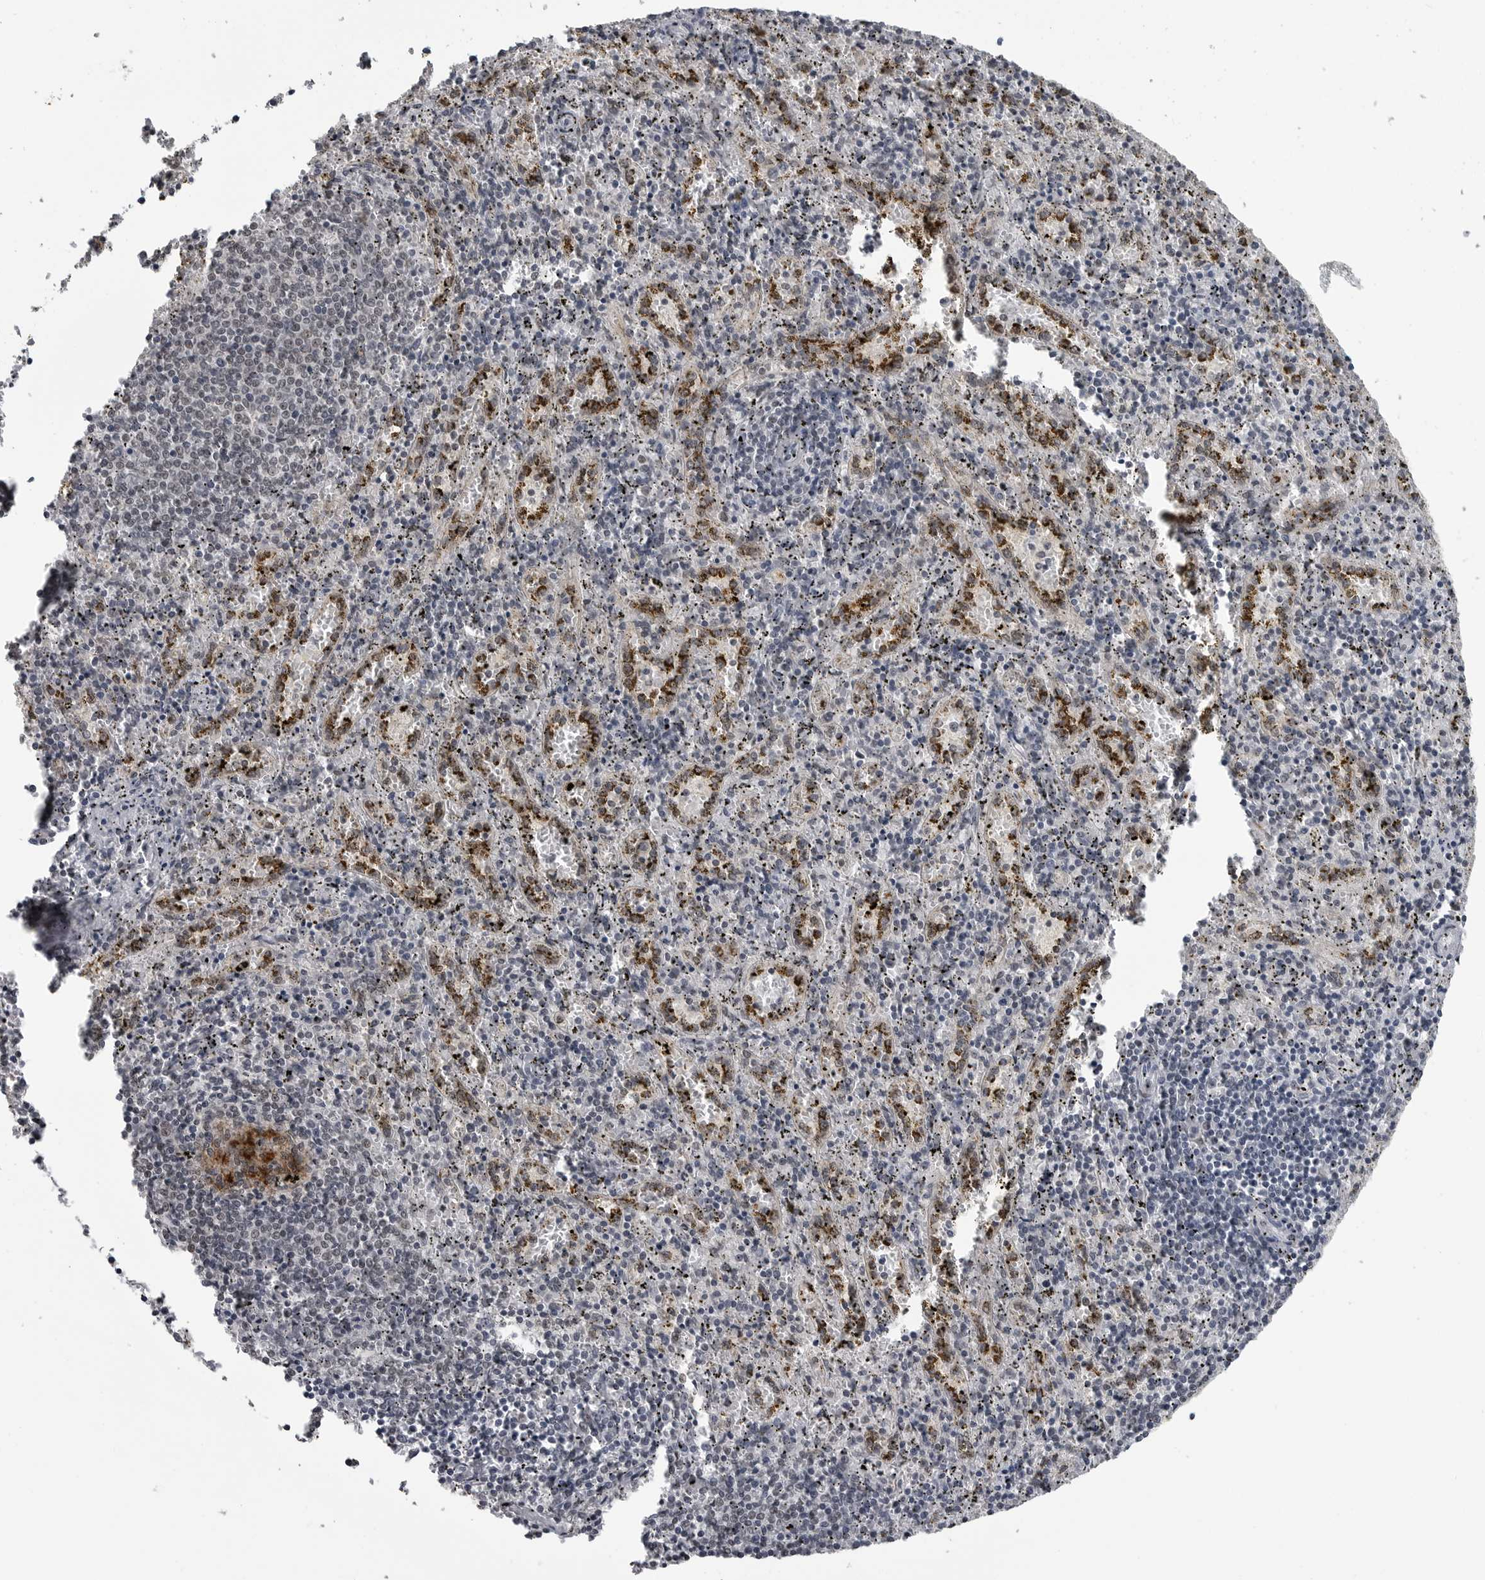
{"staining": {"intensity": "negative", "quantity": "none", "location": "none"}, "tissue": "spleen", "cell_type": "Cells in red pulp", "image_type": "normal", "snomed": [{"axis": "morphology", "description": "Normal tissue, NOS"}, {"axis": "topography", "description": "Spleen"}], "caption": "This is an immunohistochemistry (IHC) image of normal spleen. There is no positivity in cells in red pulp.", "gene": "C8orf58", "patient": {"sex": "male", "age": 11}}